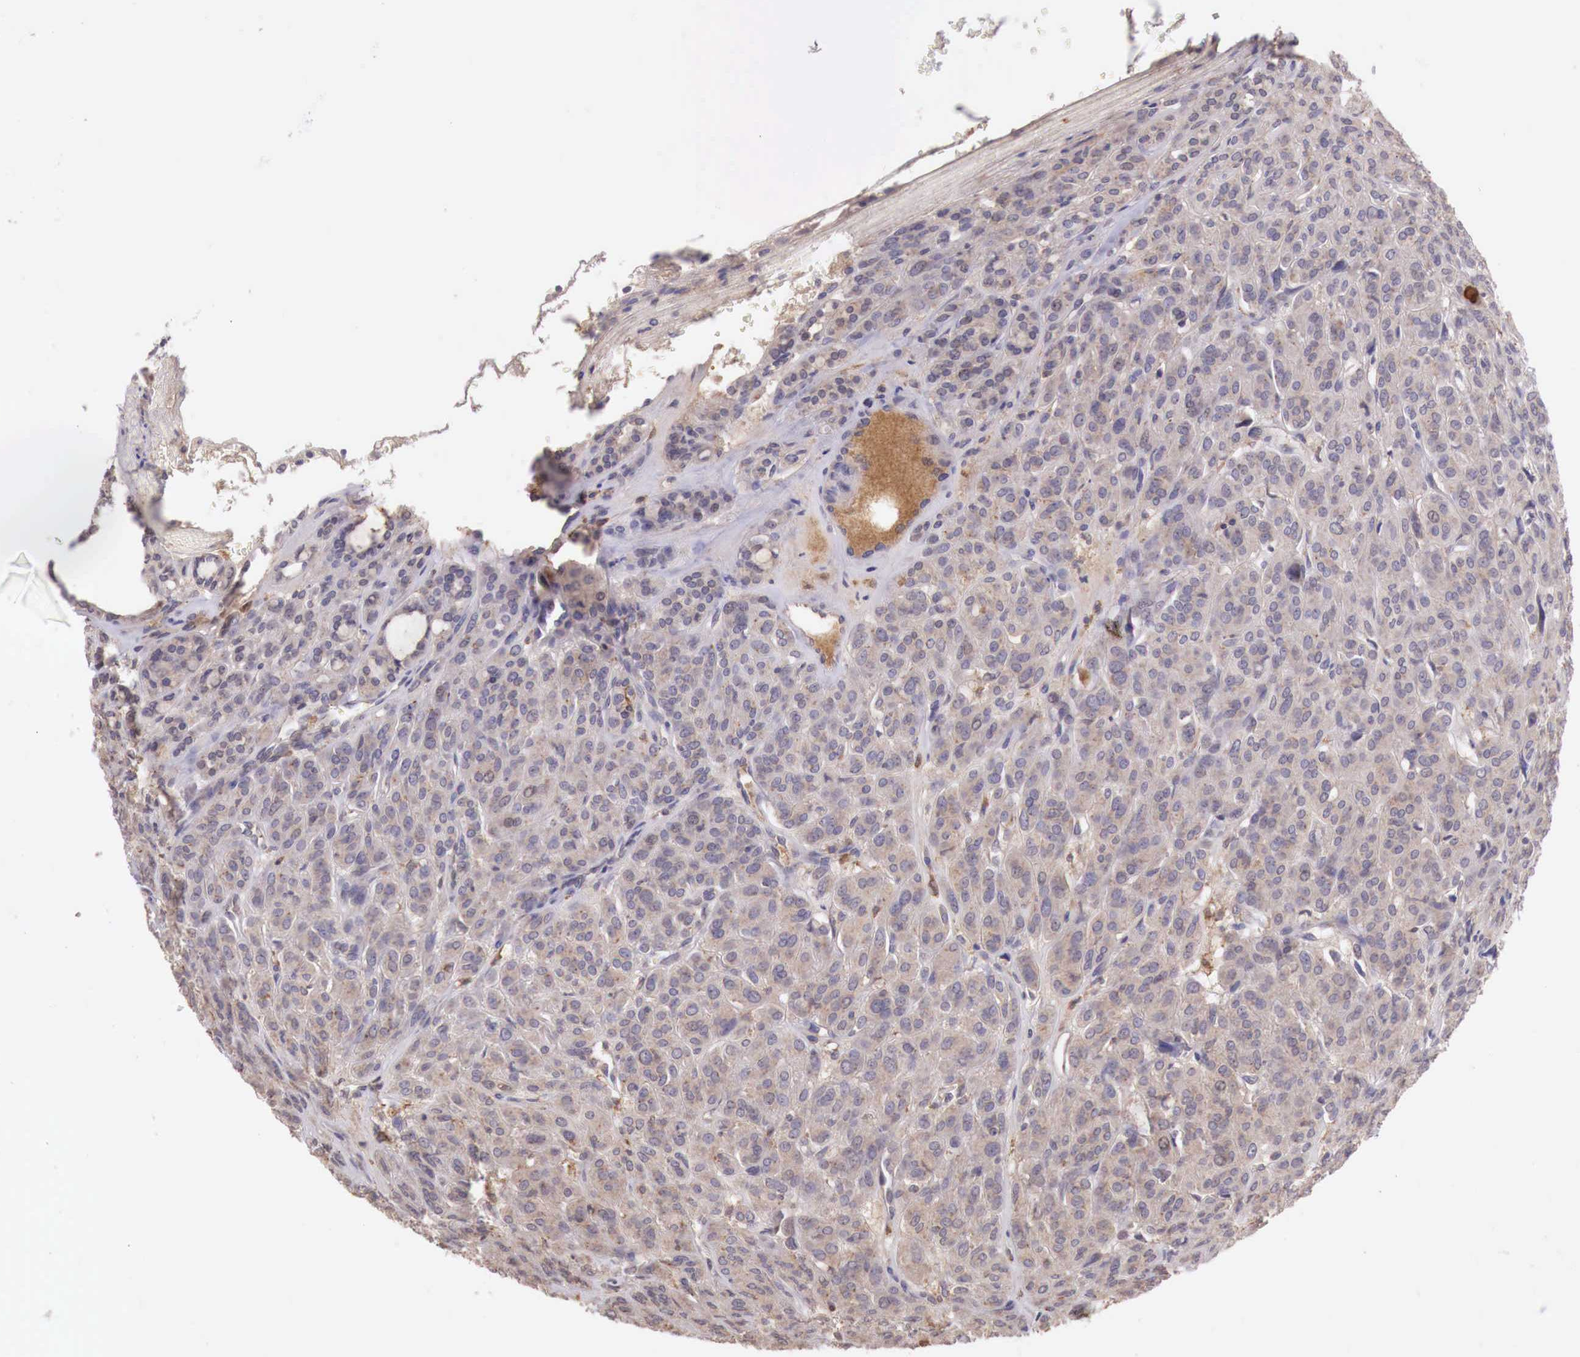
{"staining": {"intensity": "weak", "quantity": ">75%", "location": "cytoplasmic/membranous"}, "tissue": "thyroid cancer", "cell_type": "Tumor cells", "image_type": "cancer", "snomed": [{"axis": "morphology", "description": "Follicular adenoma carcinoma, NOS"}, {"axis": "topography", "description": "Thyroid gland"}], "caption": "This image shows IHC staining of human thyroid cancer, with low weak cytoplasmic/membranous staining in approximately >75% of tumor cells.", "gene": "CHRDL1", "patient": {"sex": "female", "age": 71}}